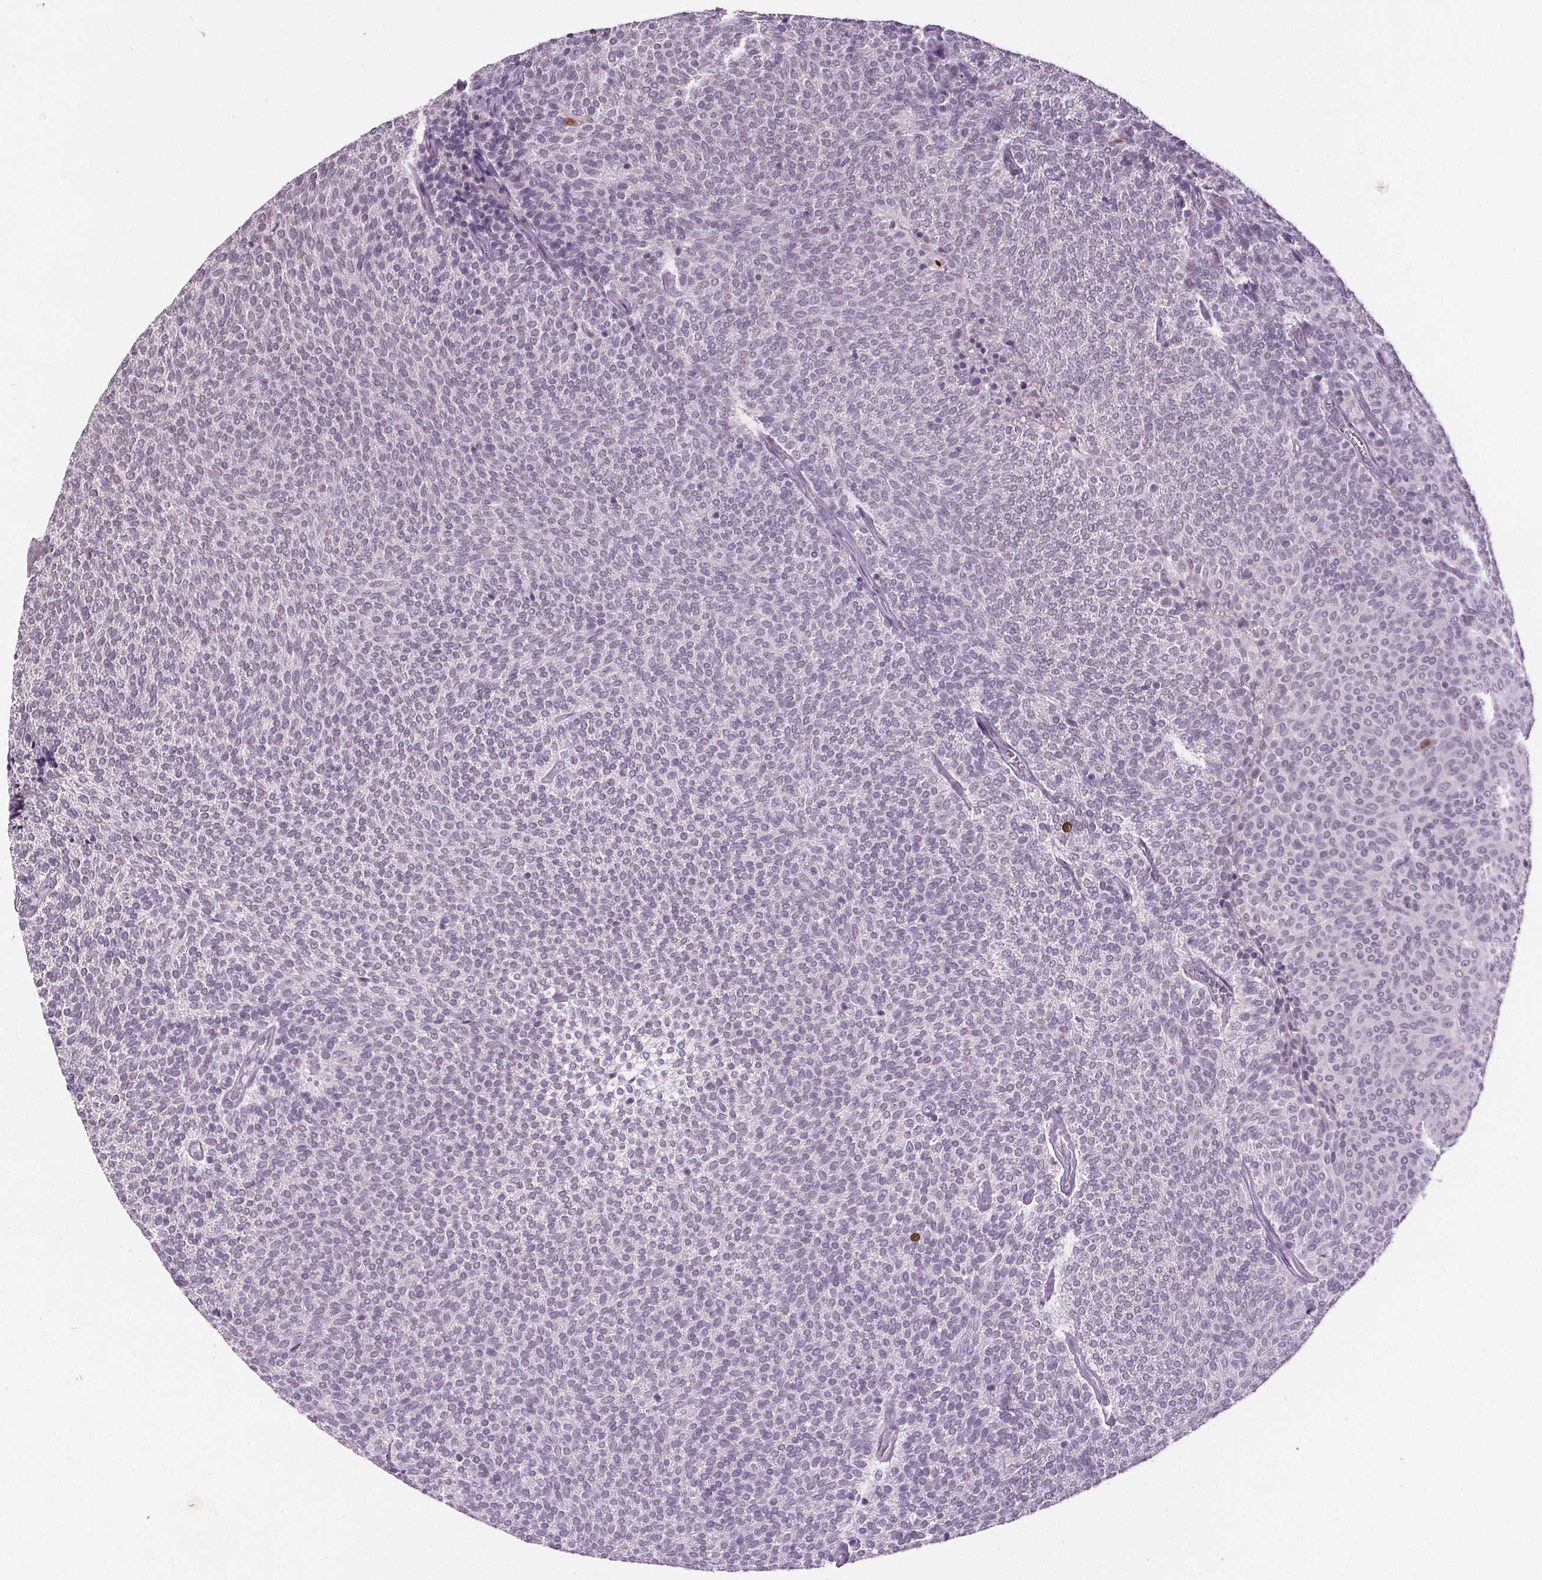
{"staining": {"intensity": "negative", "quantity": "none", "location": "none"}, "tissue": "urothelial cancer", "cell_type": "Tumor cells", "image_type": "cancer", "snomed": [{"axis": "morphology", "description": "Urothelial carcinoma, Low grade"}, {"axis": "topography", "description": "Urinary bladder"}], "caption": "This is an immunohistochemistry (IHC) micrograph of human low-grade urothelial carcinoma. There is no expression in tumor cells.", "gene": "CENPF", "patient": {"sex": "male", "age": 77}}